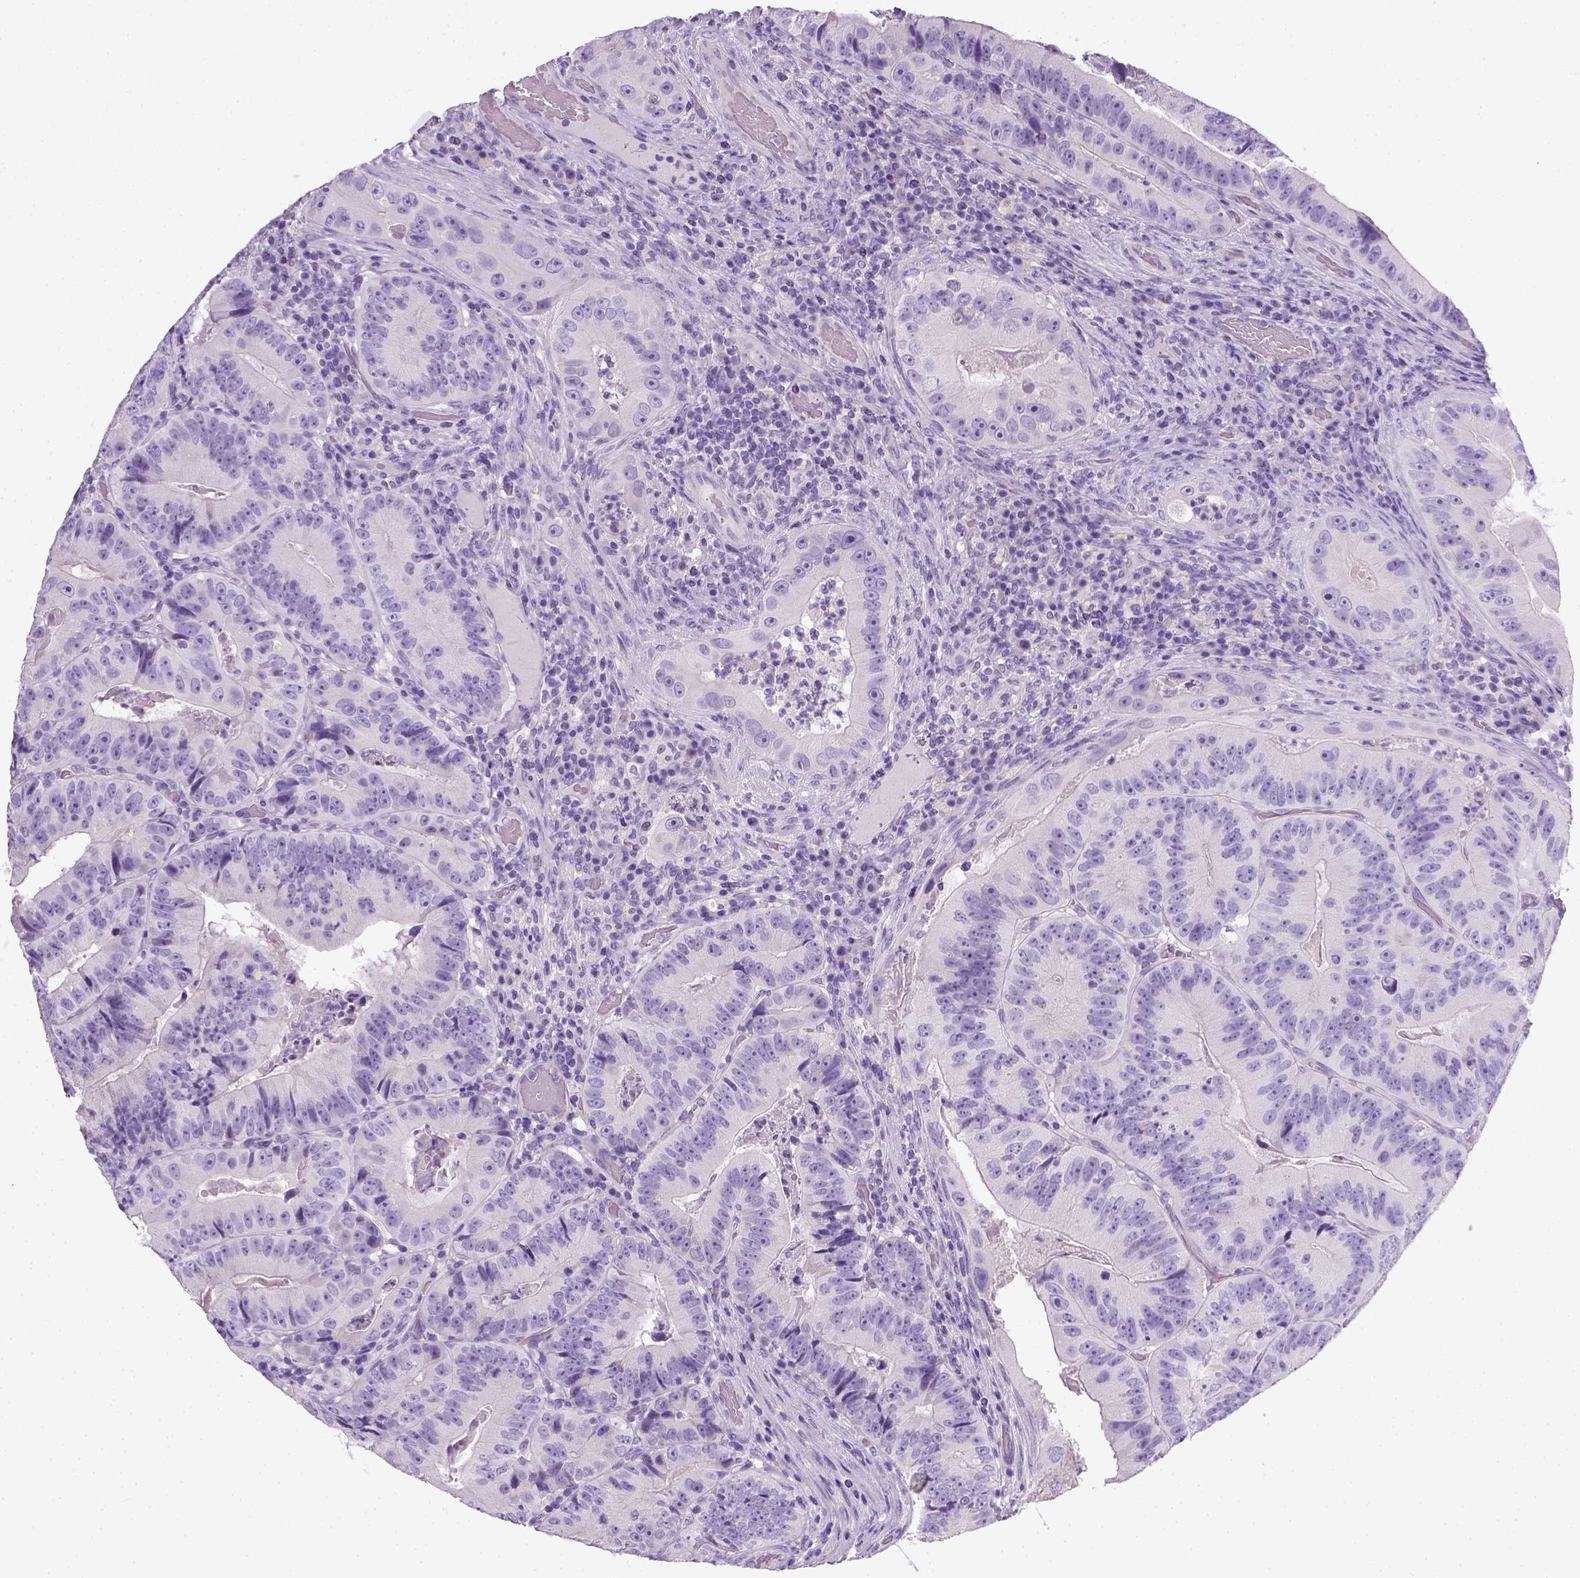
{"staining": {"intensity": "negative", "quantity": "none", "location": "none"}, "tissue": "colorectal cancer", "cell_type": "Tumor cells", "image_type": "cancer", "snomed": [{"axis": "morphology", "description": "Adenocarcinoma, NOS"}, {"axis": "topography", "description": "Colon"}], "caption": "A micrograph of colorectal cancer stained for a protein demonstrates no brown staining in tumor cells.", "gene": "KRT71", "patient": {"sex": "female", "age": 86}}